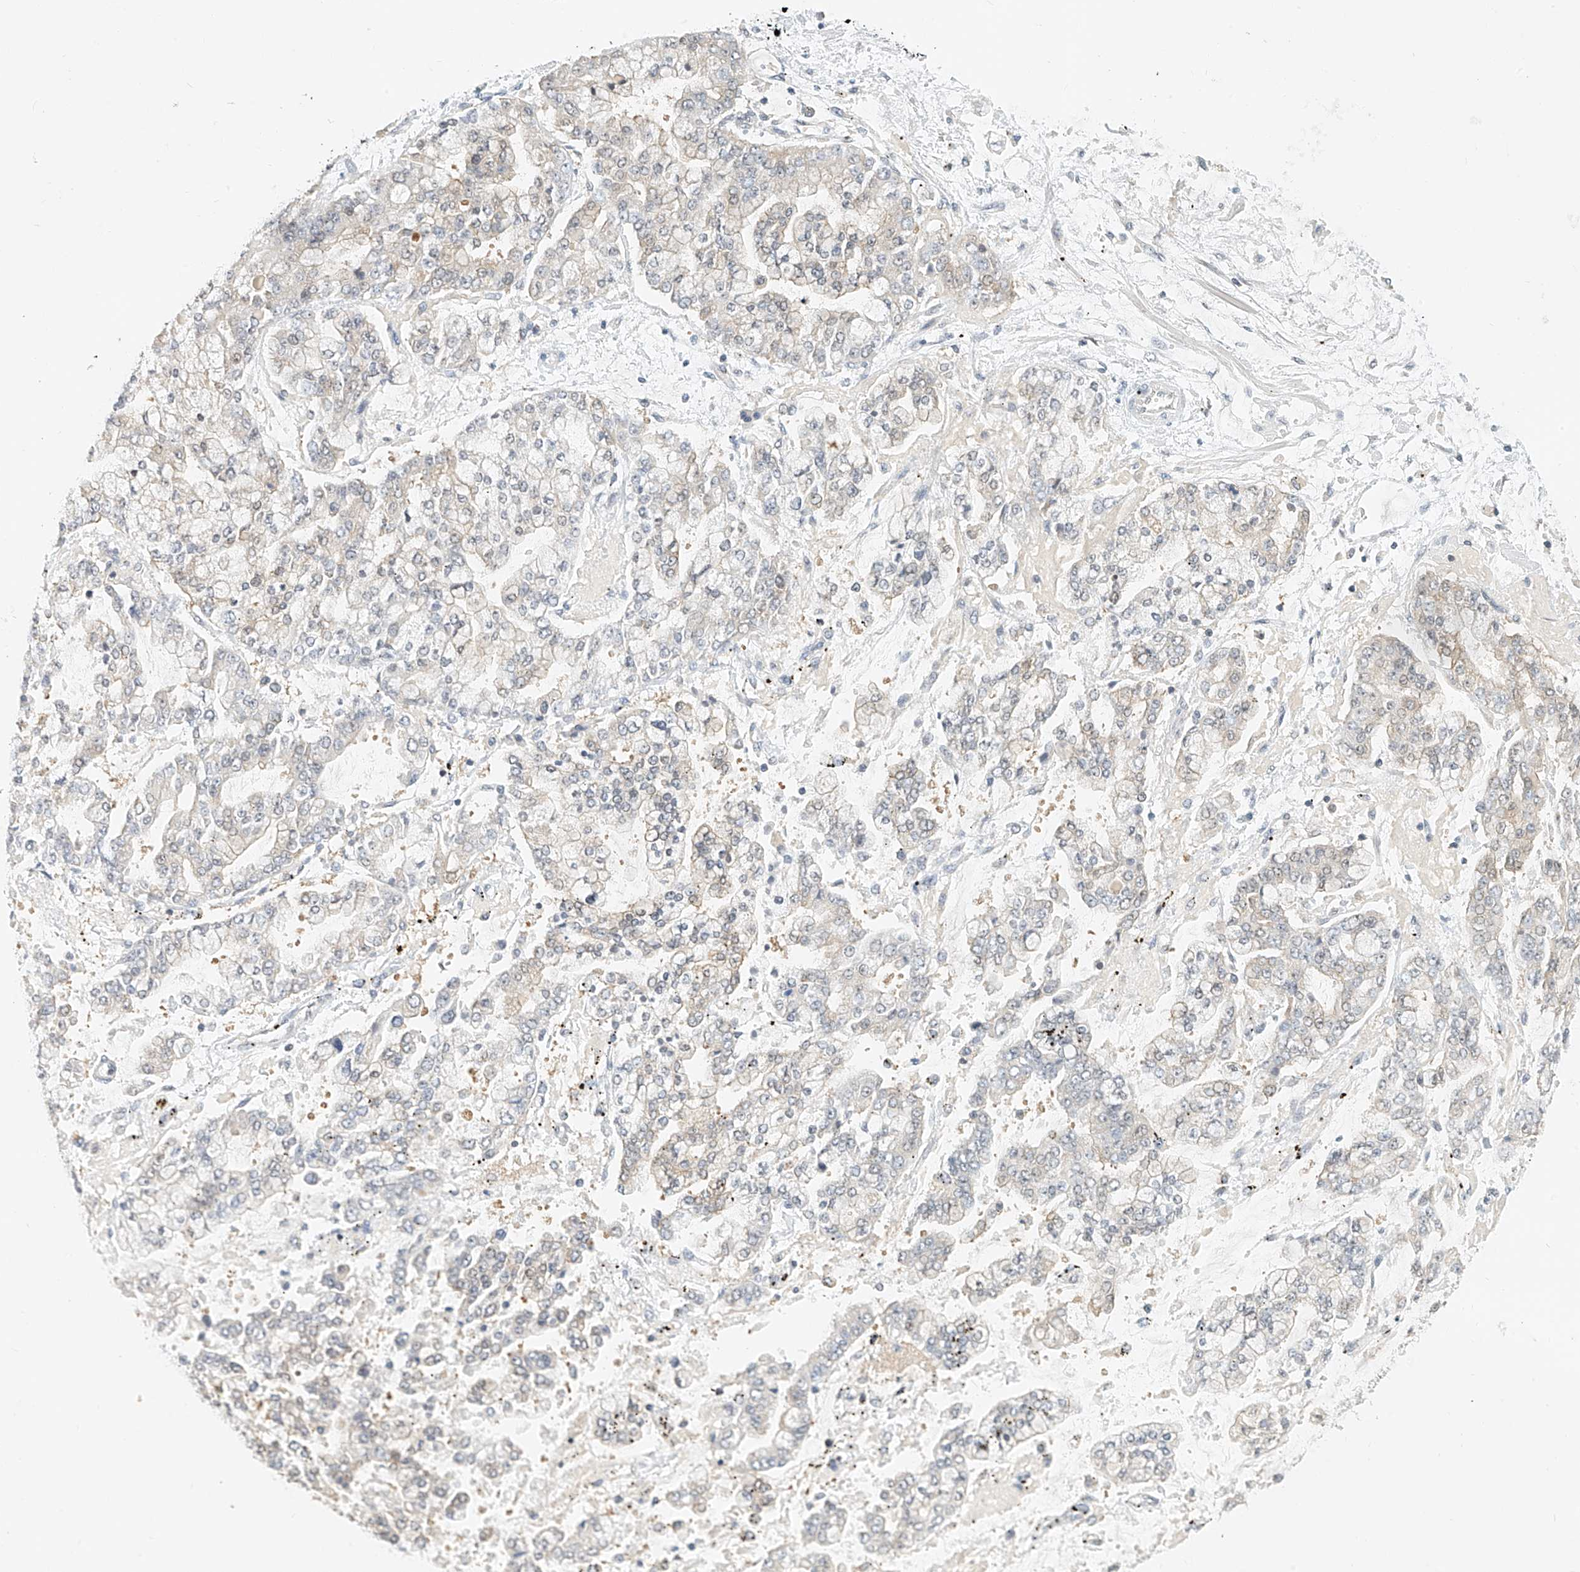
{"staining": {"intensity": "weak", "quantity": "<25%", "location": "cytoplasmic/membranous"}, "tissue": "stomach cancer", "cell_type": "Tumor cells", "image_type": "cancer", "snomed": [{"axis": "morphology", "description": "Normal tissue, NOS"}, {"axis": "morphology", "description": "Adenocarcinoma, NOS"}, {"axis": "topography", "description": "Stomach, upper"}, {"axis": "topography", "description": "Stomach"}], "caption": "Tumor cells are negative for brown protein staining in stomach adenocarcinoma.", "gene": "PPA2", "patient": {"sex": "male", "age": 76}}